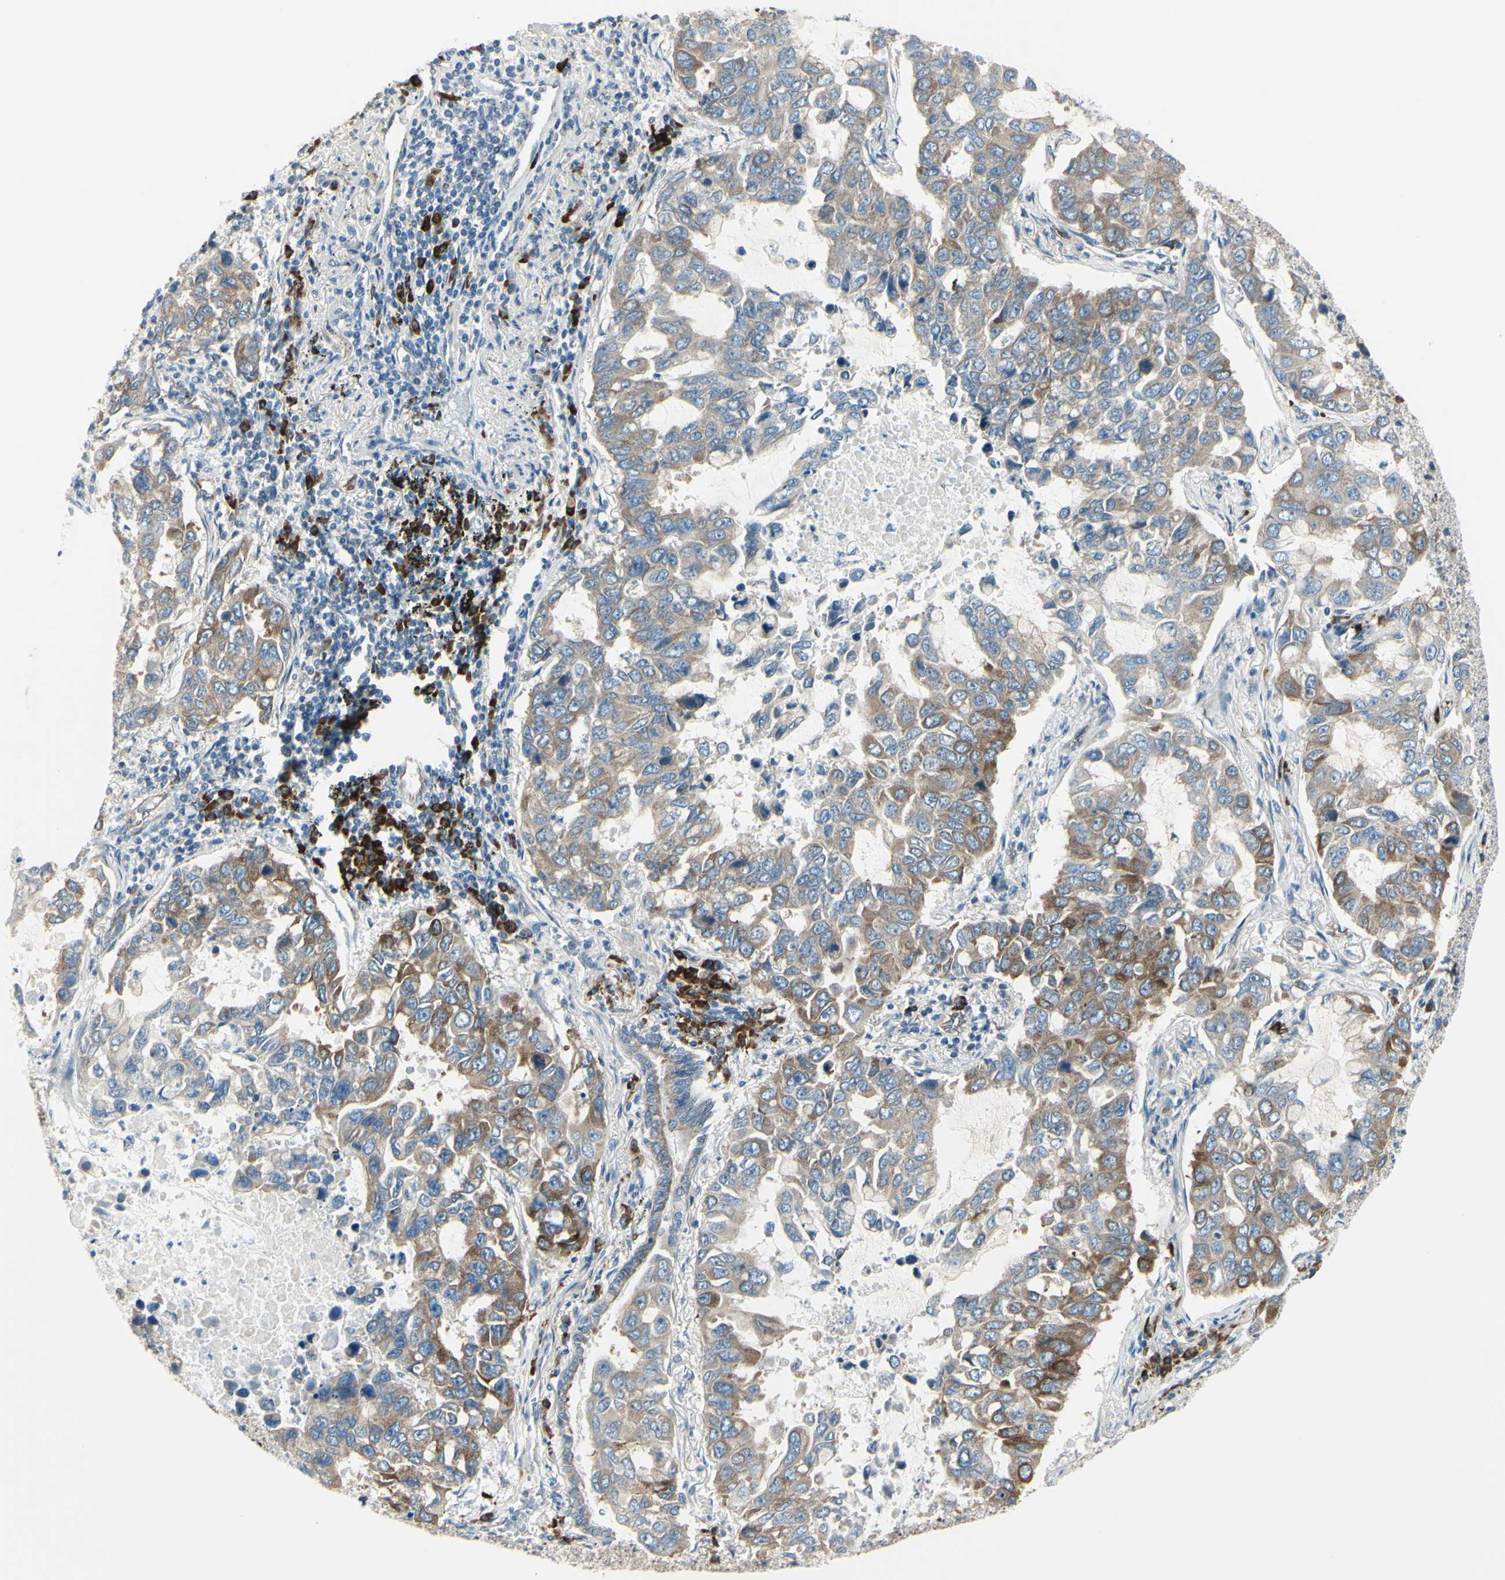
{"staining": {"intensity": "moderate", "quantity": ">75%", "location": "cytoplasmic/membranous"}, "tissue": "lung cancer", "cell_type": "Tumor cells", "image_type": "cancer", "snomed": [{"axis": "morphology", "description": "Adenocarcinoma, NOS"}, {"axis": "topography", "description": "Lung"}], "caption": "Lung adenocarcinoma stained for a protein (brown) exhibits moderate cytoplasmic/membranous positive expression in approximately >75% of tumor cells.", "gene": "SELENOS", "patient": {"sex": "male", "age": 64}}